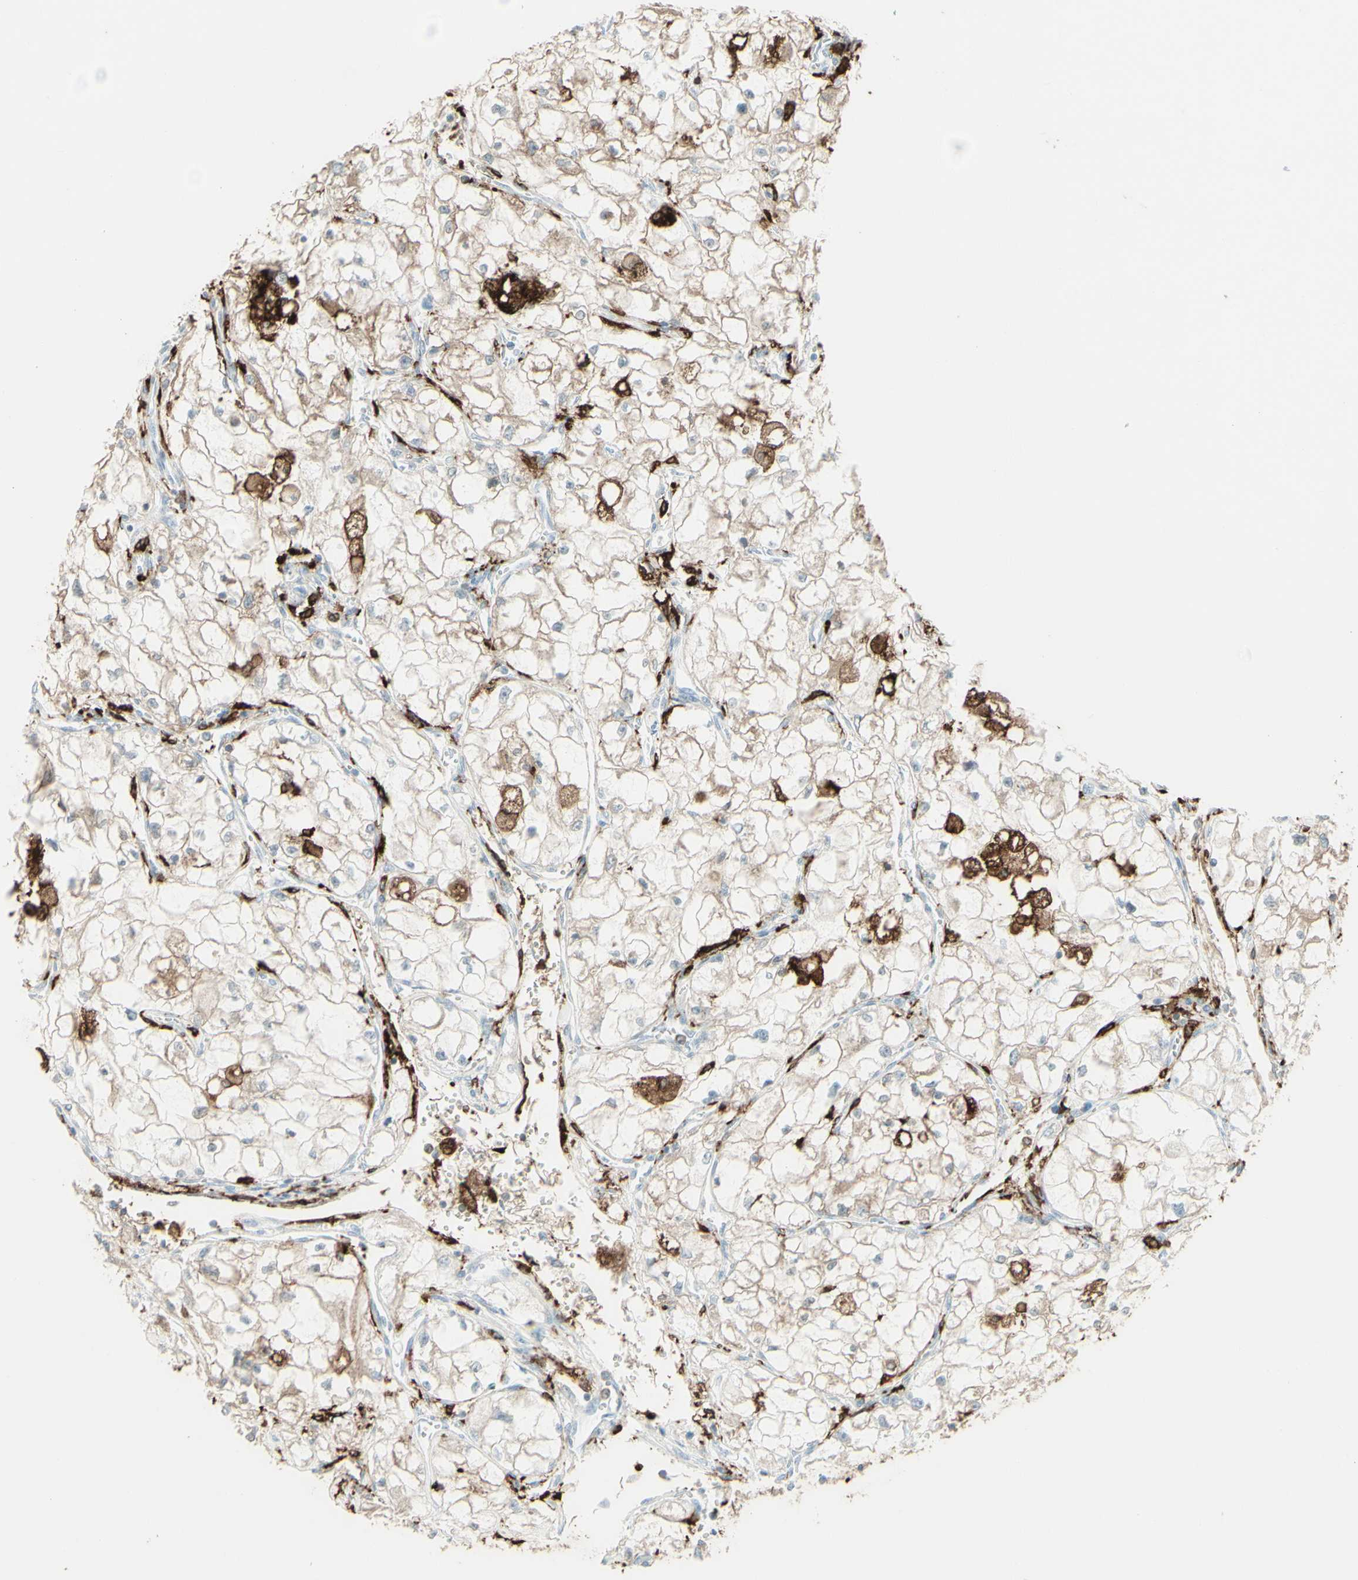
{"staining": {"intensity": "weak", "quantity": "<25%", "location": "cytoplasmic/membranous"}, "tissue": "renal cancer", "cell_type": "Tumor cells", "image_type": "cancer", "snomed": [{"axis": "morphology", "description": "Adenocarcinoma, NOS"}, {"axis": "topography", "description": "Kidney"}], "caption": "Human renal cancer stained for a protein using immunohistochemistry (IHC) shows no staining in tumor cells.", "gene": "HLA-DPB1", "patient": {"sex": "female", "age": 70}}